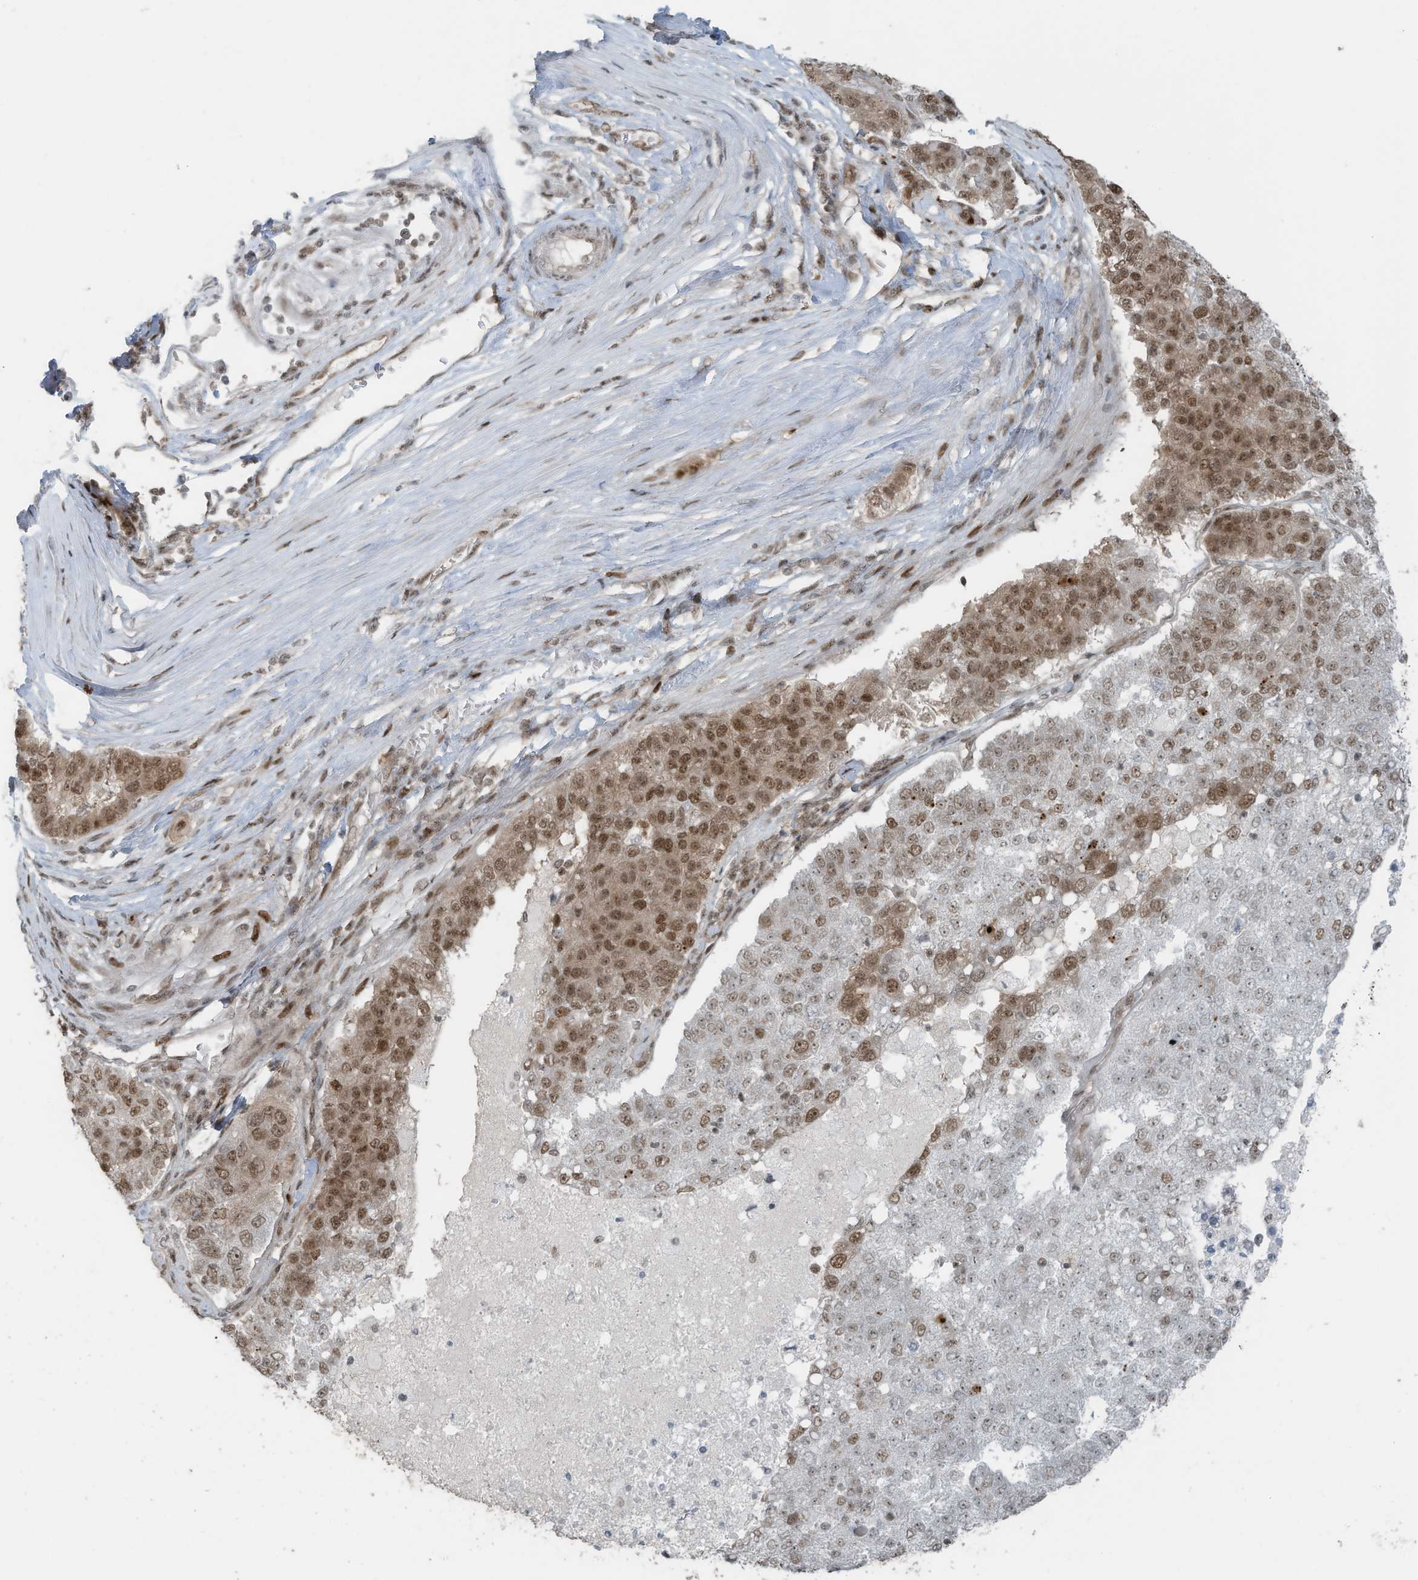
{"staining": {"intensity": "moderate", "quantity": "<25%", "location": "nuclear"}, "tissue": "pancreatic cancer", "cell_type": "Tumor cells", "image_type": "cancer", "snomed": [{"axis": "morphology", "description": "Adenocarcinoma, NOS"}, {"axis": "topography", "description": "Pancreas"}], "caption": "Protein staining exhibits moderate nuclear positivity in about <25% of tumor cells in pancreatic cancer.", "gene": "PCNP", "patient": {"sex": "female", "age": 61}}